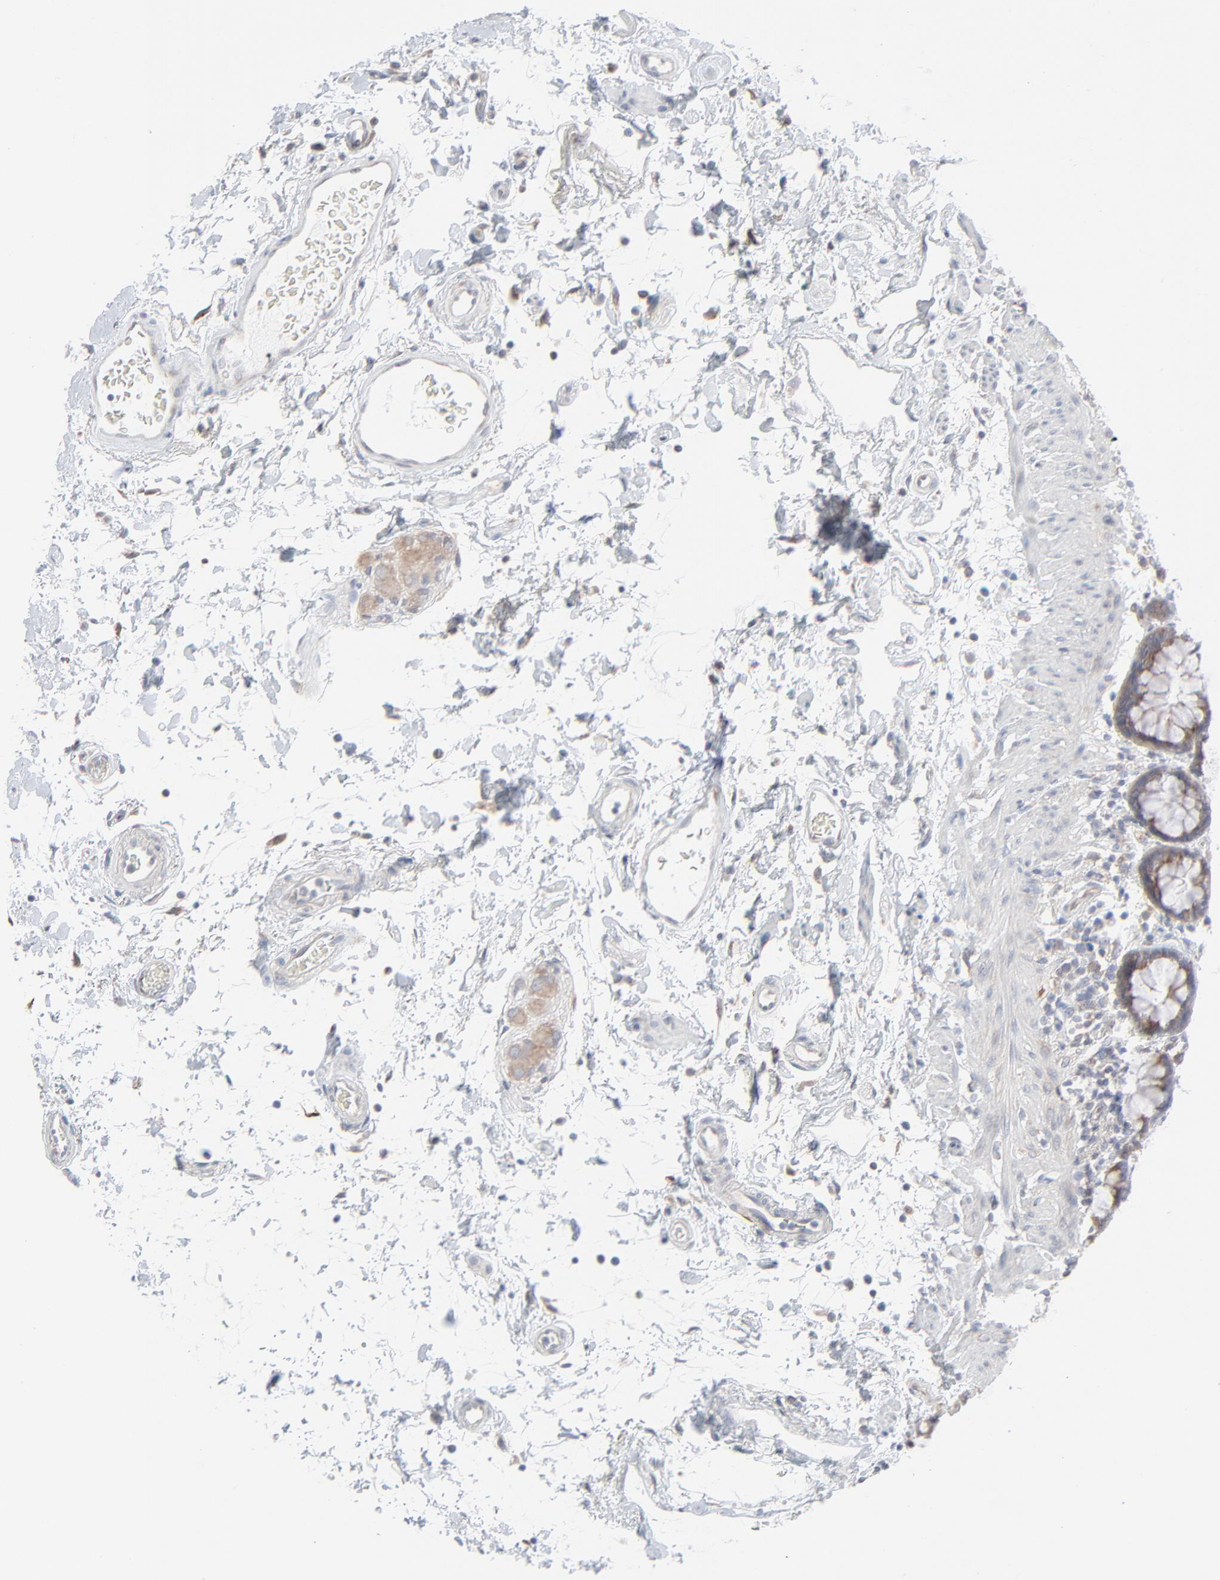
{"staining": {"intensity": "weak", "quantity": "25%-75%", "location": "cytoplasmic/membranous"}, "tissue": "rectum", "cell_type": "Glandular cells", "image_type": "normal", "snomed": [{"axis": "morphology", "description": "Normal tissue, NOS"}, {"axis": "topography", "description": "Rectum"}], "caption": "Rectum stained for a protein (brown) shows weak cytoplasmic/membranous positive positivity in about 25%-75% of glandular cells.", "gene": "KDSR", "patient": {"sex": "male", "age": 92}}